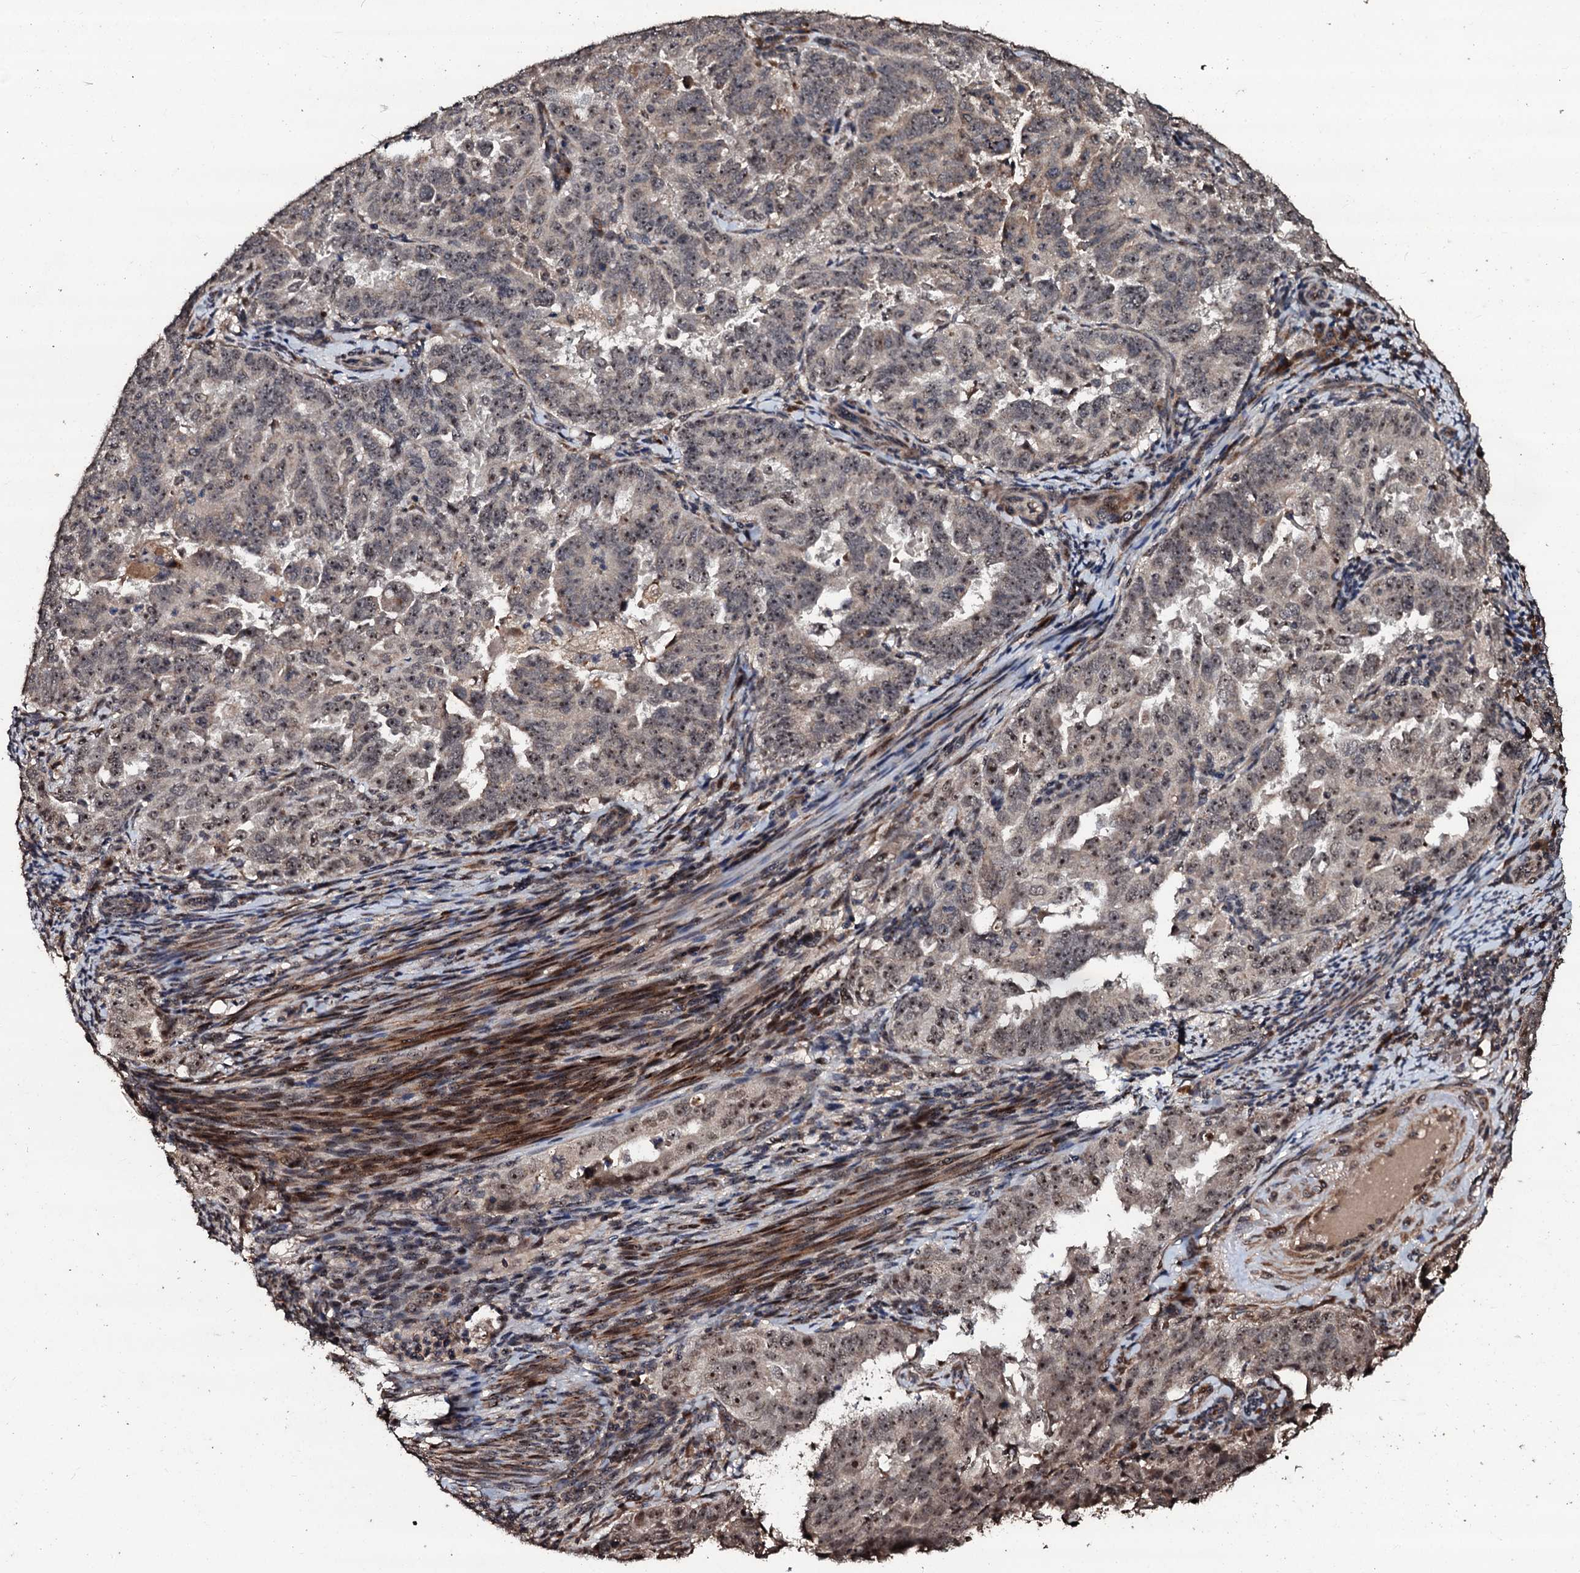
{"staining": {"intensity": "moderate", "quantity": ">75%", "location": "nuclear"}, "tissue": "endometrial cancer", "cell_type": "Tumor cells", "image_type": "cancer", "snomed": [{"axis": "morphology", "description": "Adenocarcinoma, NOS"}, {"axis": "topography", "description": "Endometrium"}], "caption": "Approximately >75% of tumor cells in endometrial adenocarcinoma reveal moderate nuclear protein staining as visualized by brown immunohistochemical staining.", "gene": "SUPT7L", "patient": {"sex": "female", "age": 65}}